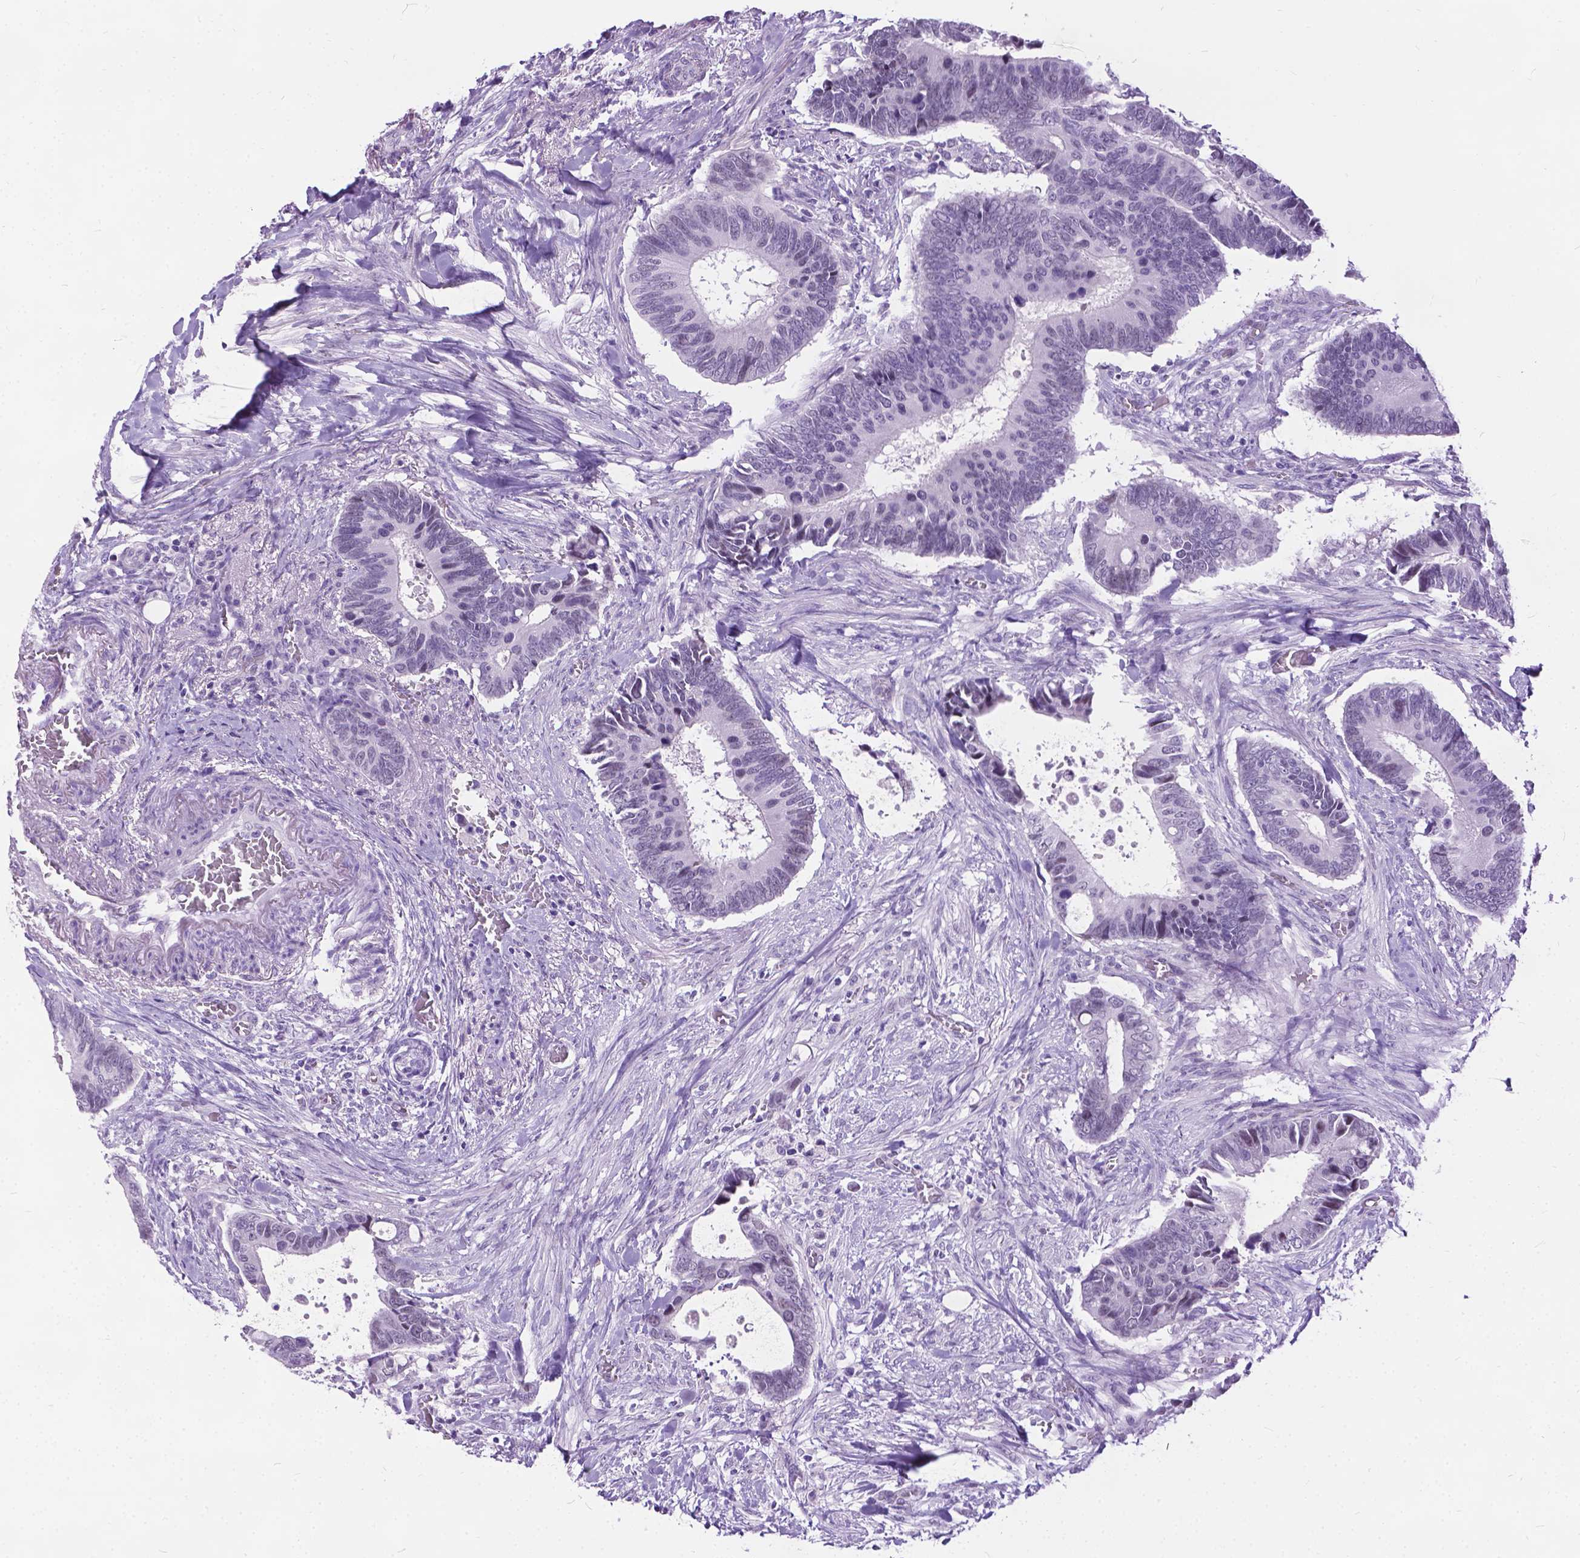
{"staining": {"intensity": "negative", "quantity": "none", "location": "none"}, "tissue": "colorectal cancer", "cell_type": "Tumor cells", "image_type": "cancer", "snomed": [{"axis": "morphology", "description": "Adenocarcinoma, NOS"}, {"axis": "topography", "description": "Colon"}], "caption": "Protein analysis of colorectal adenocarcinoma demonstrates no significant staining in tumor cells.", "gene": "PROB1", "patient": {"sex": "male", "age": 49}}